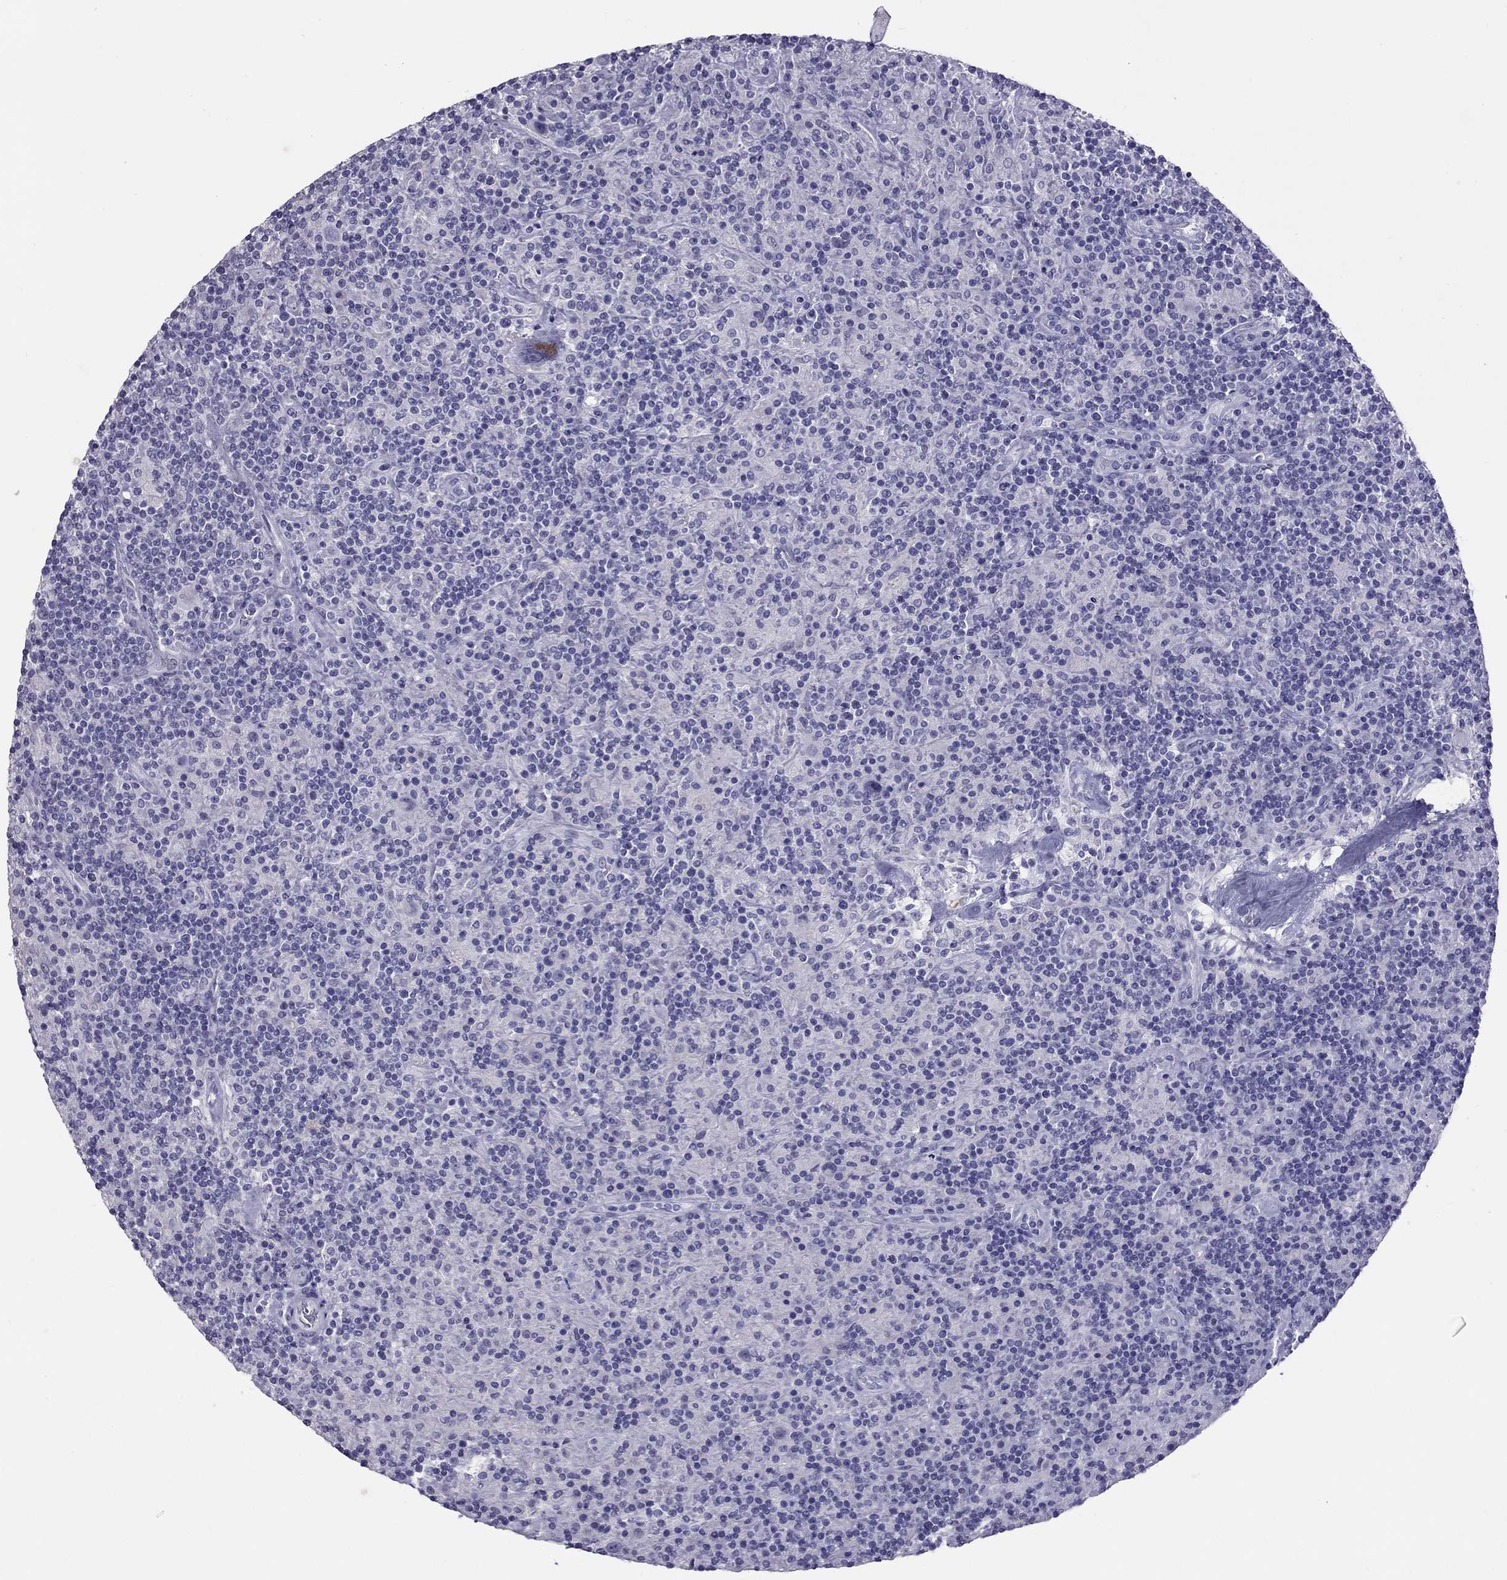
{"staining": {"intensity": "negative", "quantity": "none", "location": "none"}, "tissue": "lymphoma", "cell_type": "Tumor cells", "image_type": "cancer", "snomed": [{"axis": "morphology", "description": "Hodgkin's disease, NOS"}, {"axis": "topography", "description": "Lymph node"}], "caption": "Human Hodgkin's disease stained for a protein using IHC exhibits no staining in tumor cells.", "gene": "IL17REL", "patient": {"sex": "male", "age": 70}}